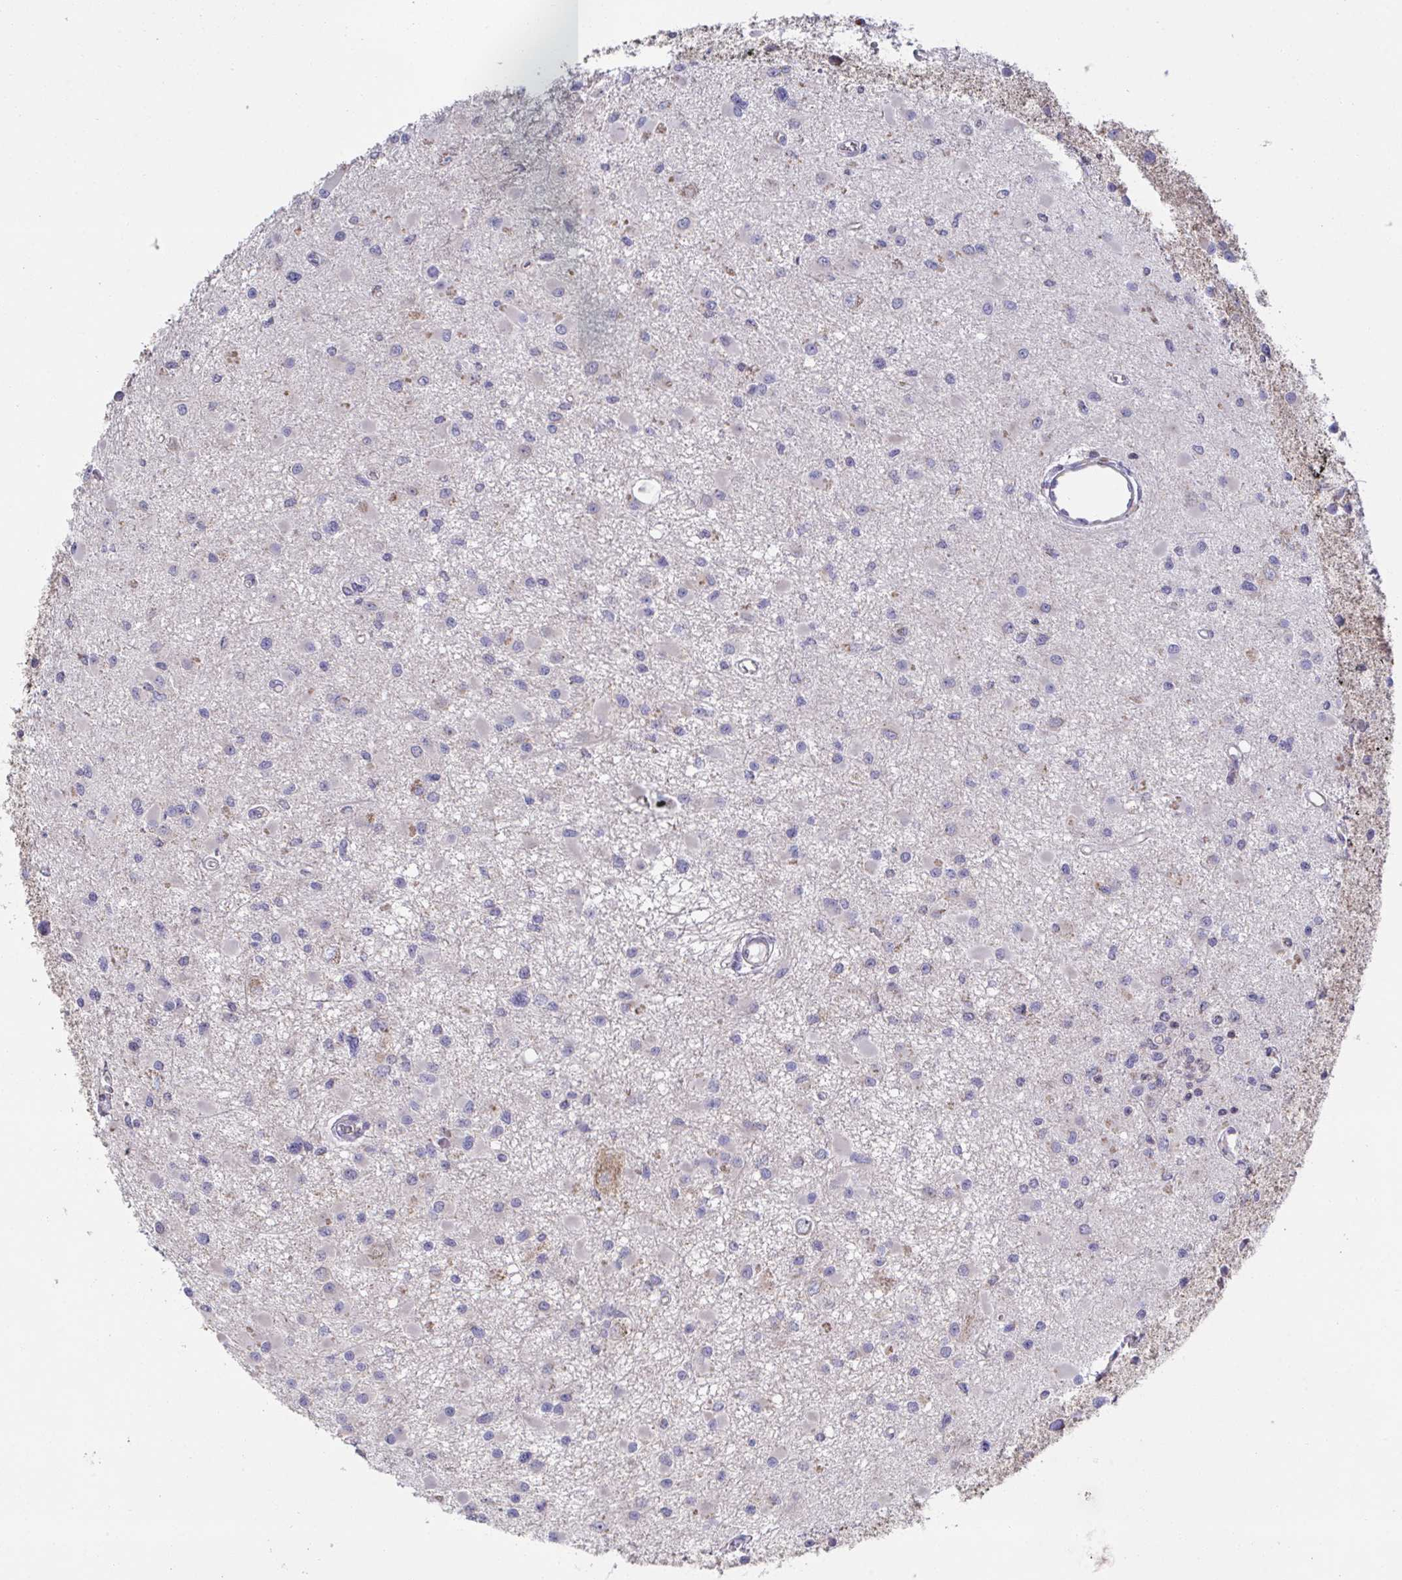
{"staining": {"intensity": "negative", "quantity": "none", "location": "none"}, "tissue": "glioma", "cell_type": "Tumor cells", "image_type": "cancer", "snomed": [{"axis": "morphology", "description": "Glioma, malignant, High grade"}, {"axis": "topography", "description": "Brain"}], "caption": "There is no significant staining in tumor cells of malignant high-grade glioma. (Stains: DAB immunohistochemistry (IHC) with hematoxylin counter stain, Microscopy: brightfield microscopy at high magnification).", "gene": "NDUFA7", "patient": {"sex": "male", "age": 54}}